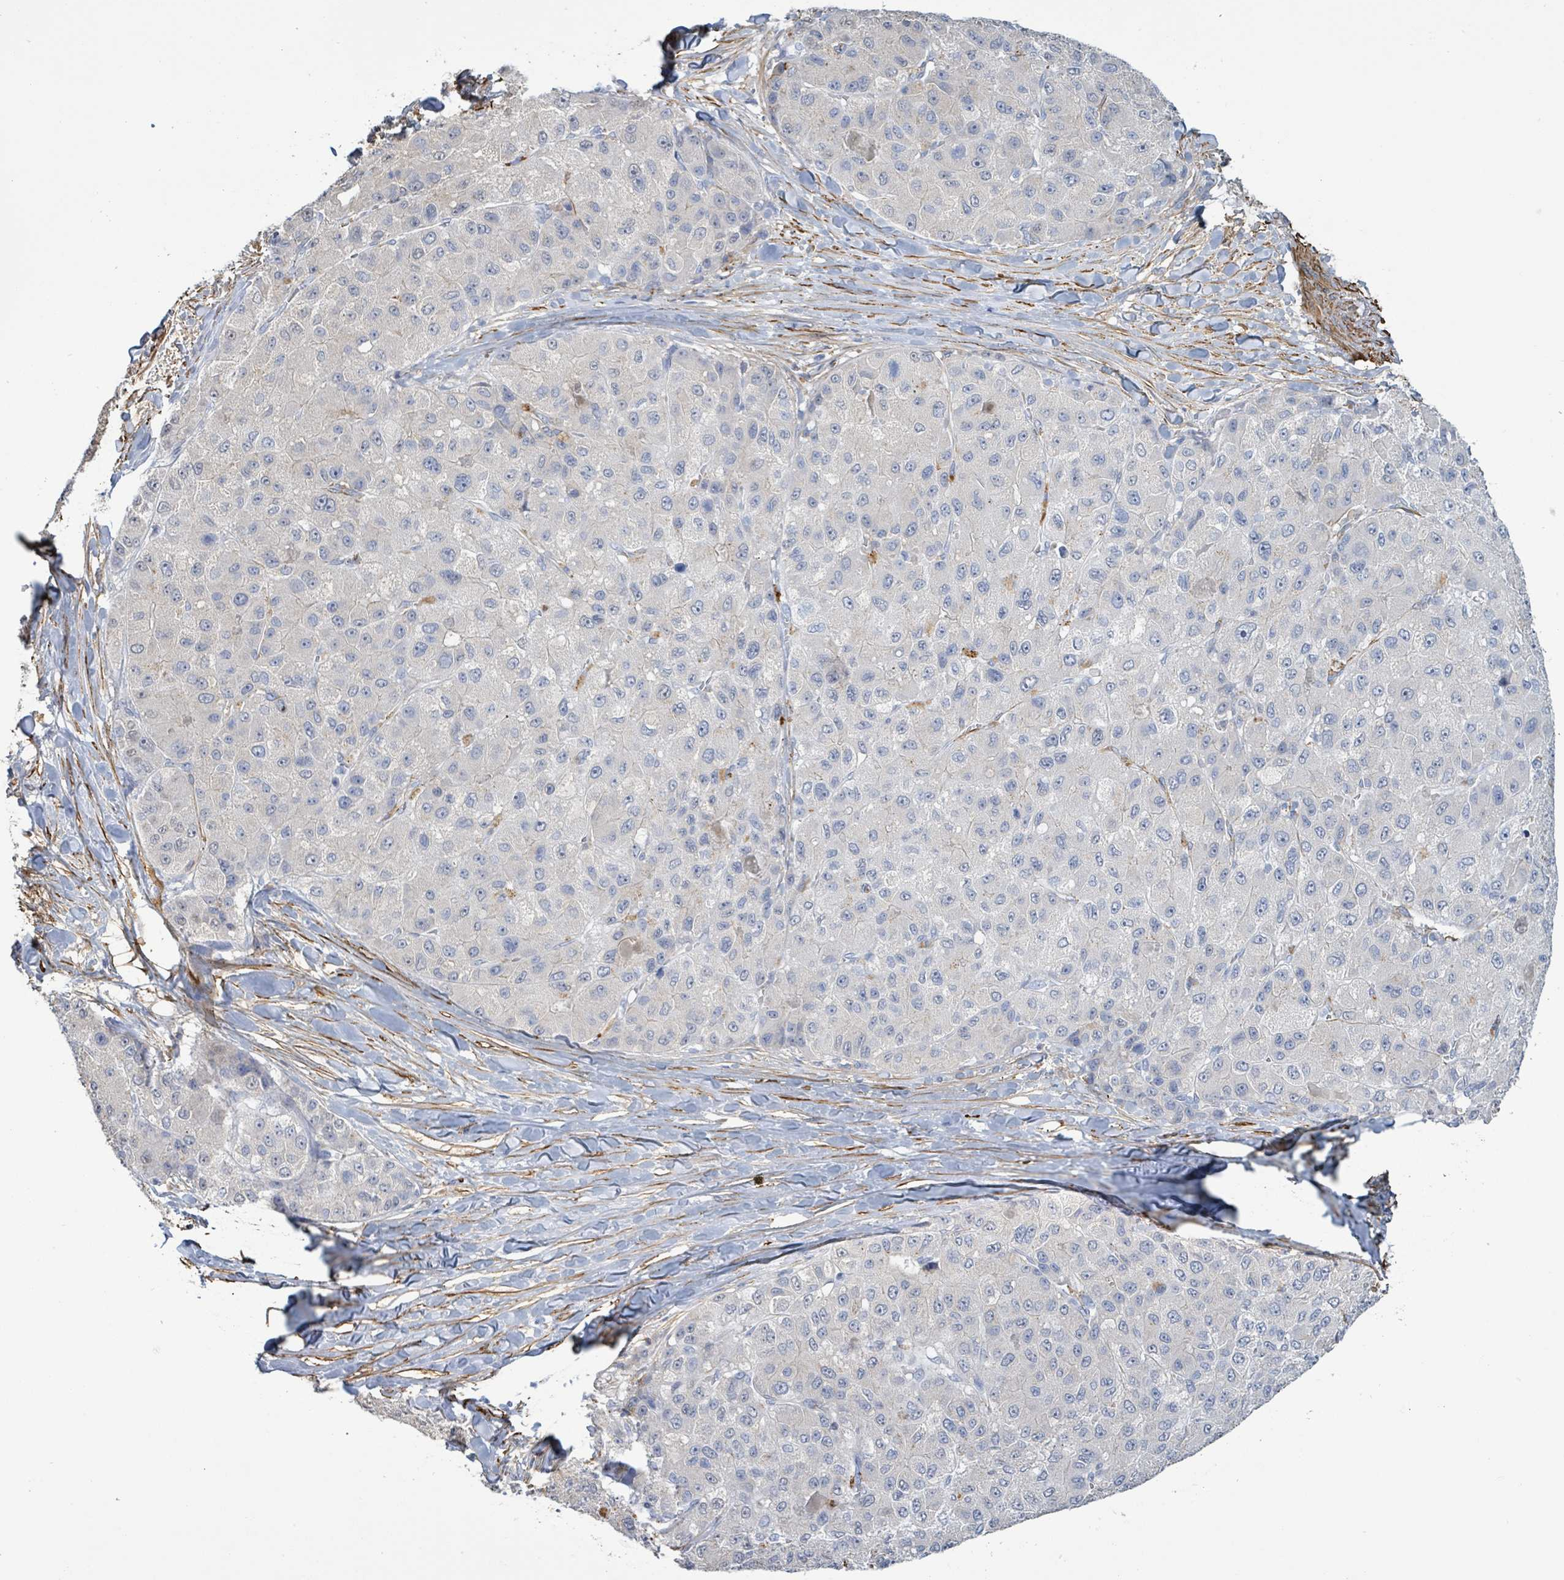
{"staining": {"intensity": "negative", "quantity": "none", "location": "none"}, "tissue": "liver cancer", "cell_type": "Tumor cells", "image_type": "cancer", "snomed": [{"axis": "morphology", "description": "Carcinoma, Hepatocellular, NOS"}, {"axis": "topography", "description": "Liver"}], "caption": "An image of liver hepatocellular carcinoma stained for a protein shows no brown staining in tumor cells.", "gene": "DMRTC1B", "patient": {"sex": "male", "age": 80}}